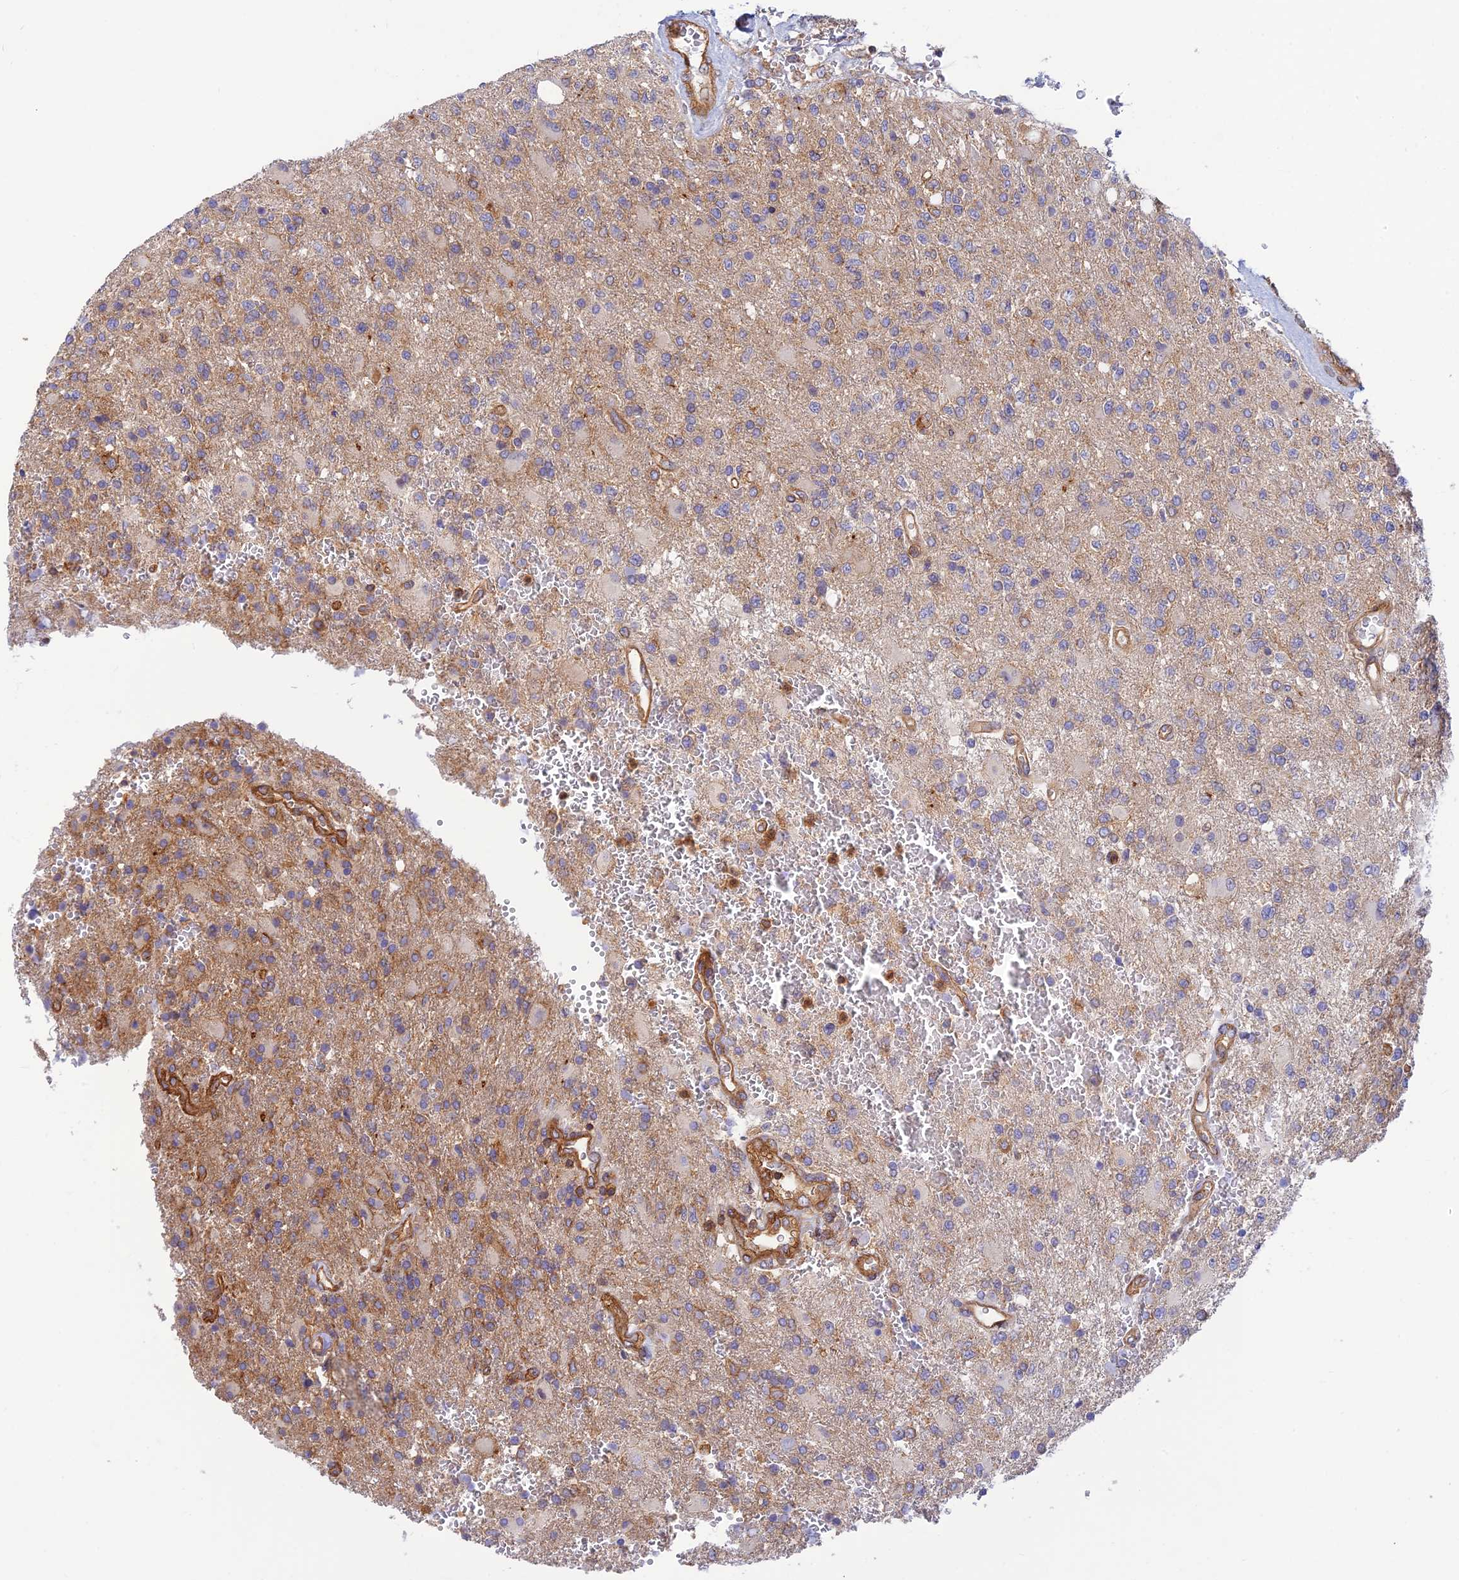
{"staining": {"intensity": "moderate", "quantity": "<25%", "location": "cytoplasmic/membranous"}, "tissue": "glioma", "cell_type": "Tumor cells", "image_type": "cancer", "snomed": [{"axis": "morphology", "description": "Glioma, malignant, High grade"}, {"axis": "topography", "description": "Brain"}], "caption": "Immunohistochemical staining of malignant glioma (high-grade) demonstrates low levels of moderate cytoplasmic/membranous staining in about <25% of tumor cells.", "gene": "PPP1R12C", "patient": {"sex": "male", "age": 56}}